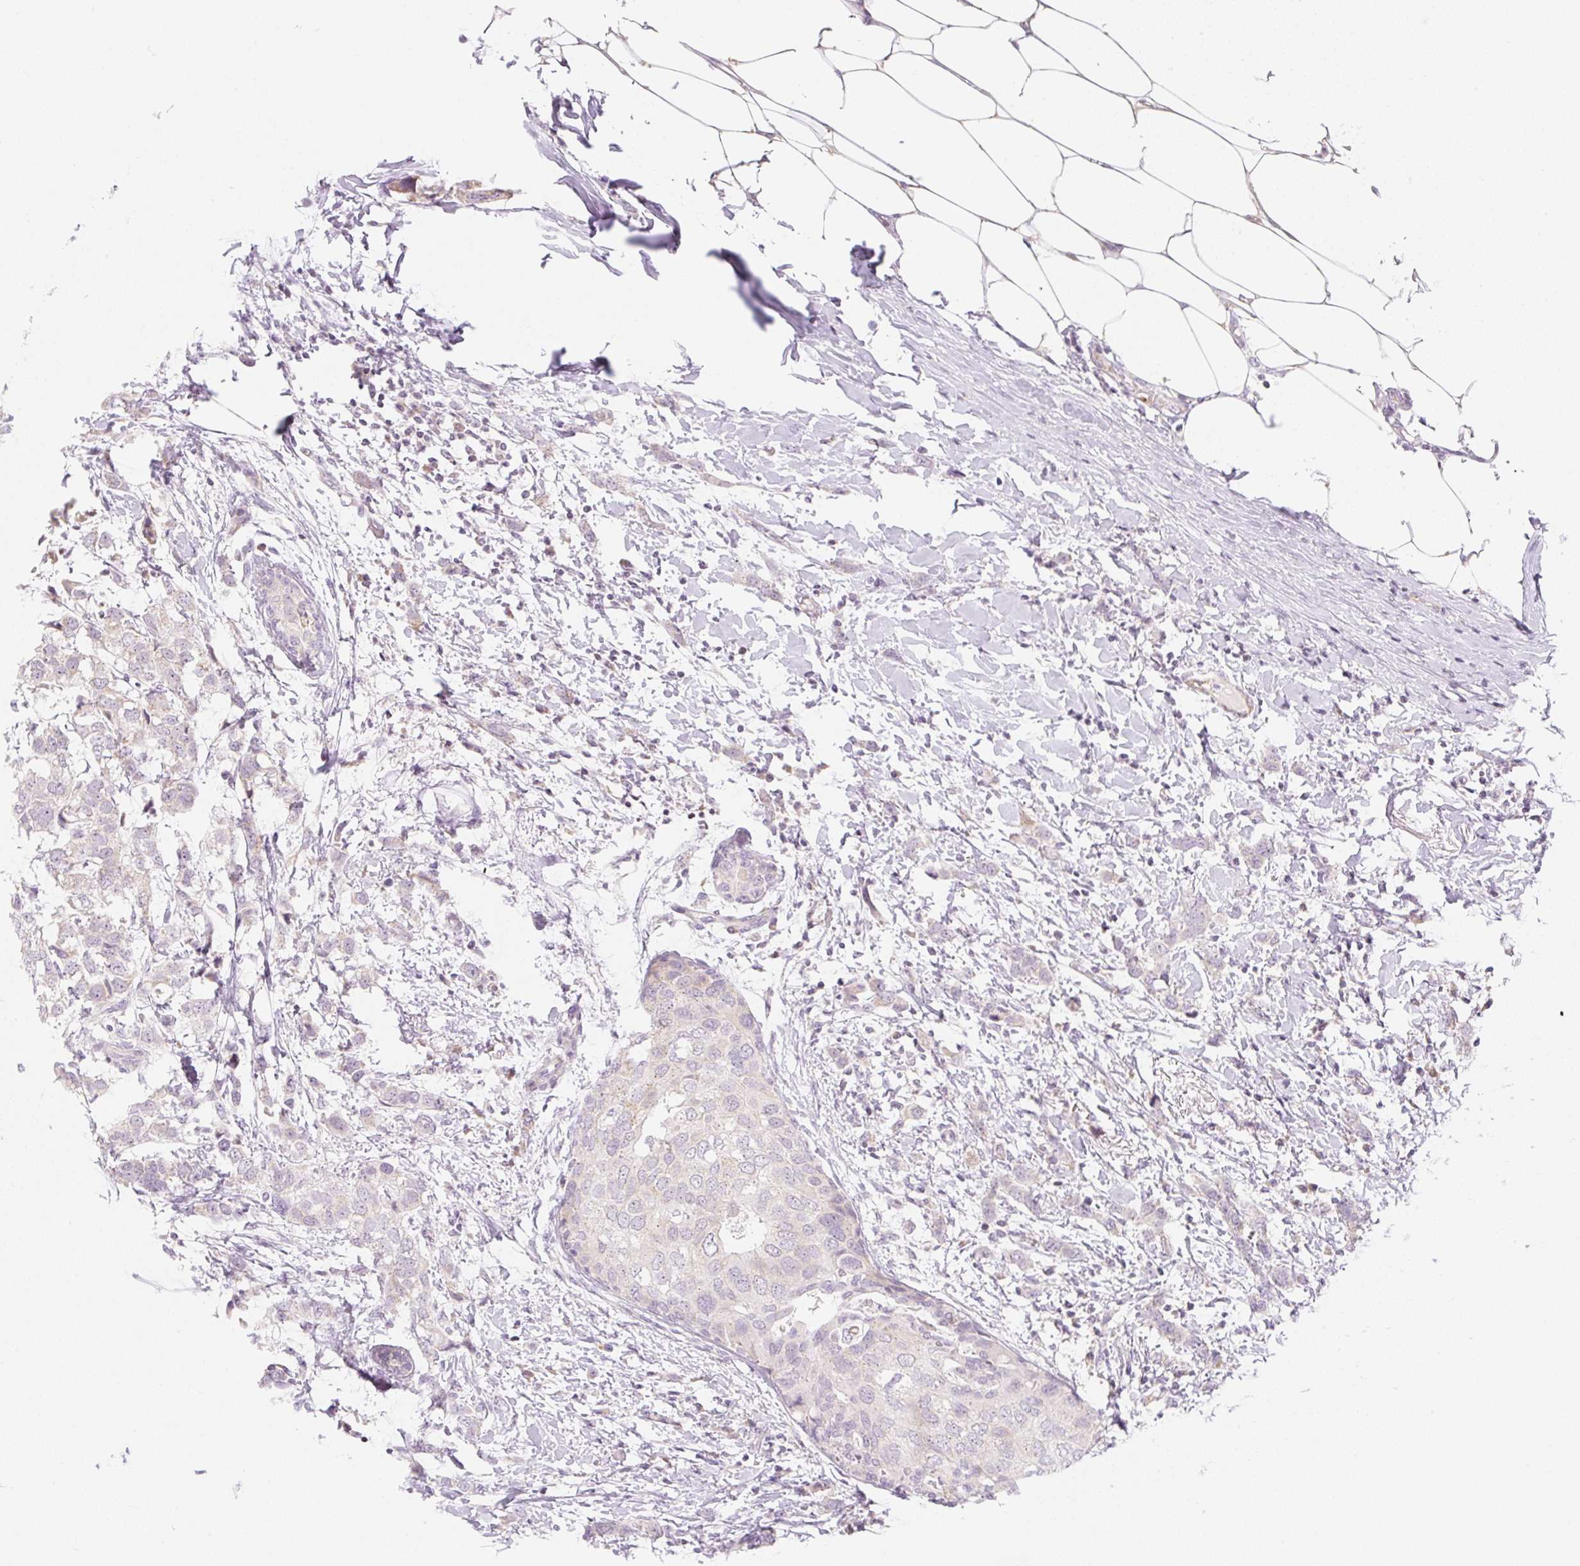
{"staining": {"intensity": "weak", "quantity": "<25%", "location": "cytoplasmic/membranous"}, "tissue": "breast cancer", "cell_type": "Tumor cells", "image_type": "cancer", "snomed": [{"axis": "morphology", "description": "Duct carcinoma"}, {"axis": "topography", "description": "Breast"}], "caption": "High power microscopy histopathology image of an IHC photomicrograph of breast cancer (intraductal carcinoma), revealing no significant positivity in tumor cells. (DAB (3,3'-diaminobenzidine) immunohistochemistry visualized using brightfield microscopy, high magnification).", "gene": "CASKIN1", "patient": {"sex": "female", "age": 50}}